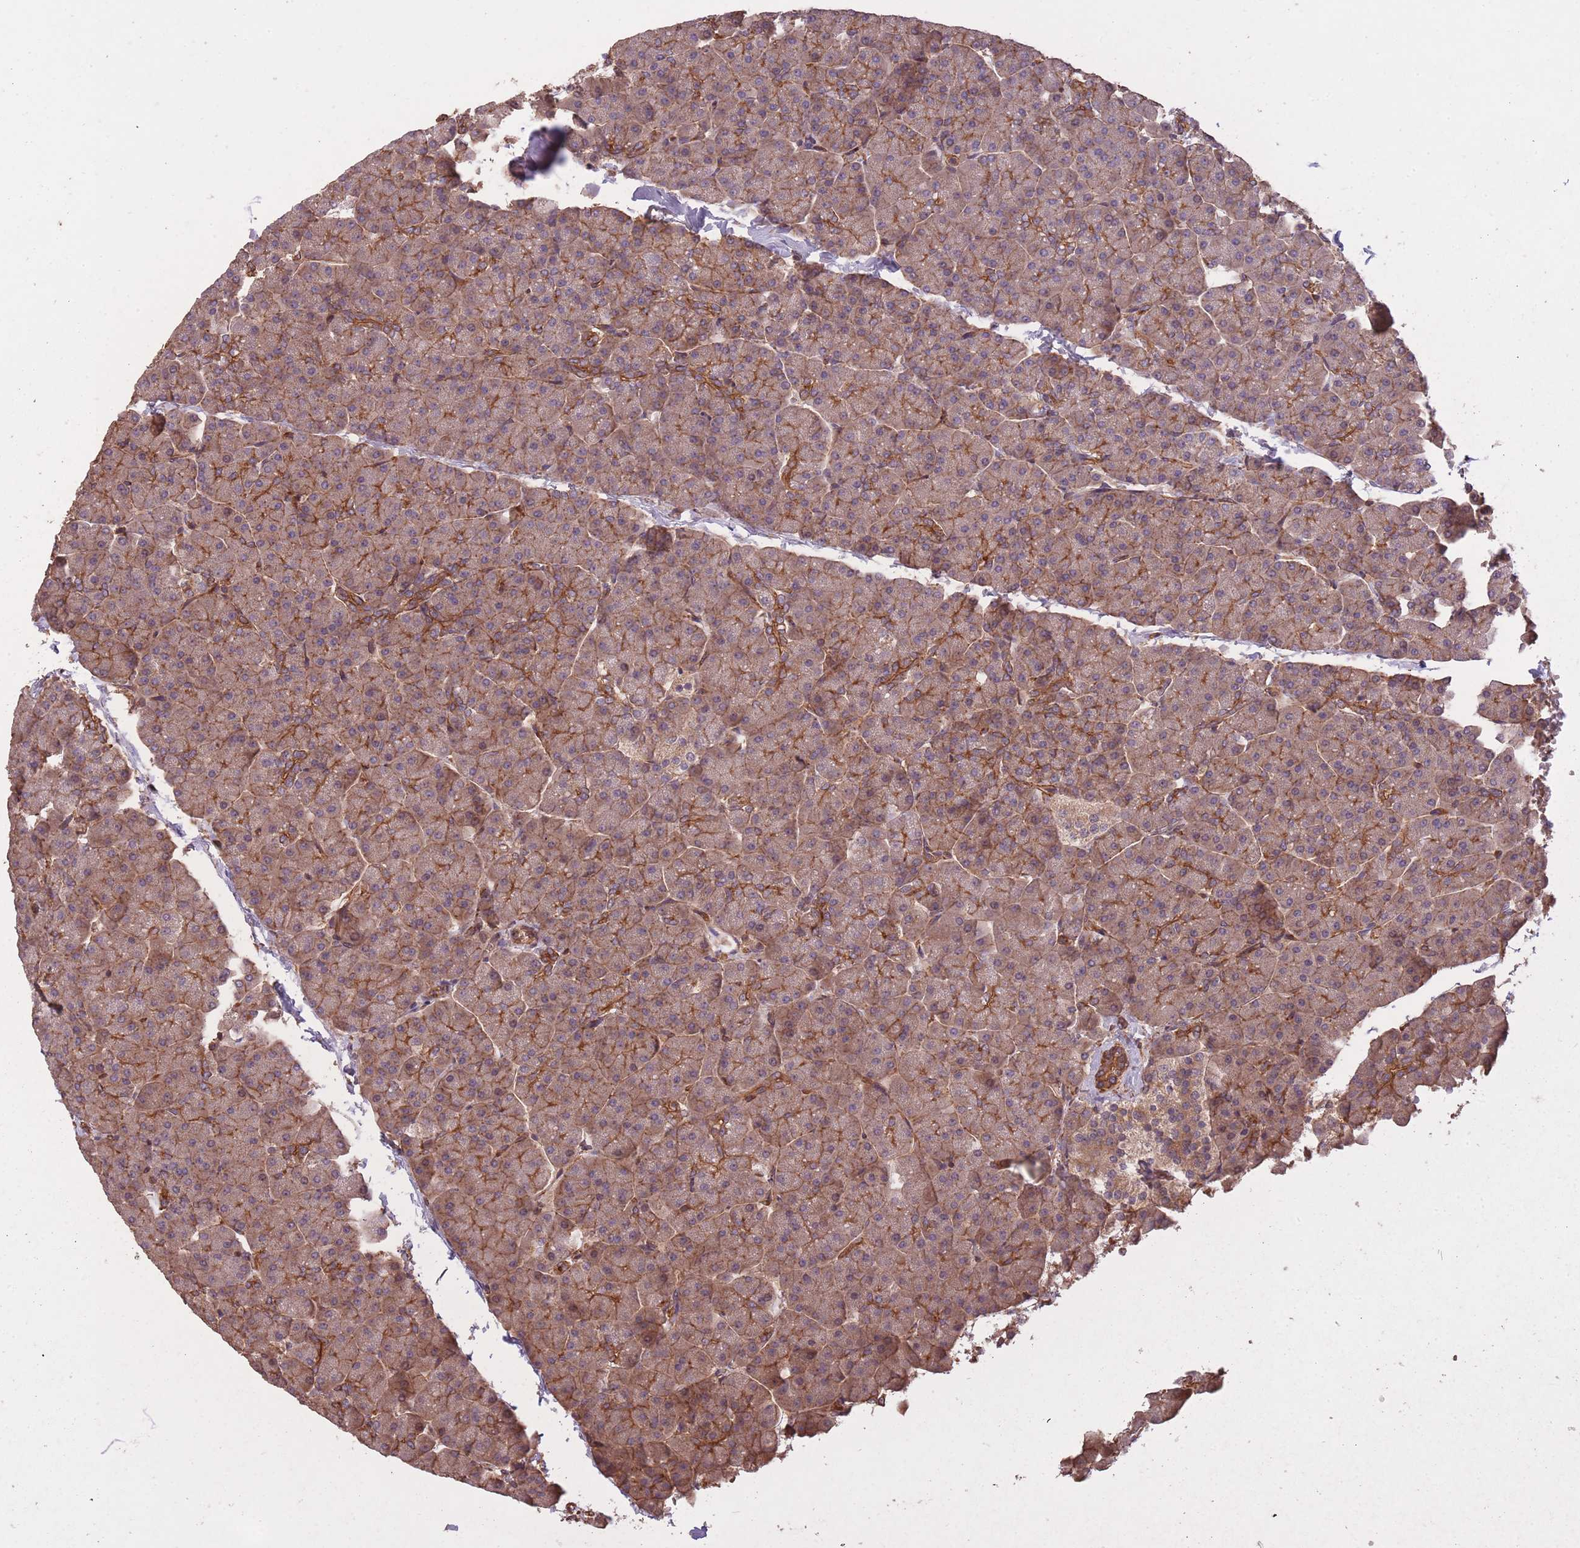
{"staining": {"intensity": "moderate", "quantity": ">75%", "location": "cytoplasmic/membranous"}, "tissue": "pancreas", "cell_type": "Exocrine glandular cells", "image_type": "normal", "snomed": [{"axis": "morphology", "description": "Normal tissue, NOS"}, {"axis": "topography", "description": "Pancreas"}, {"axis": "topography", "description": "Peripheral nerve tissue"}], "caption": "A medium amount of moderate cytoplasmic/membranous staining is appreciated in approximately >75% of exocrine glandular cells in benign pancreas.", "gene": "ARMH3", "patient": {"sex": "male", "age": 54}}